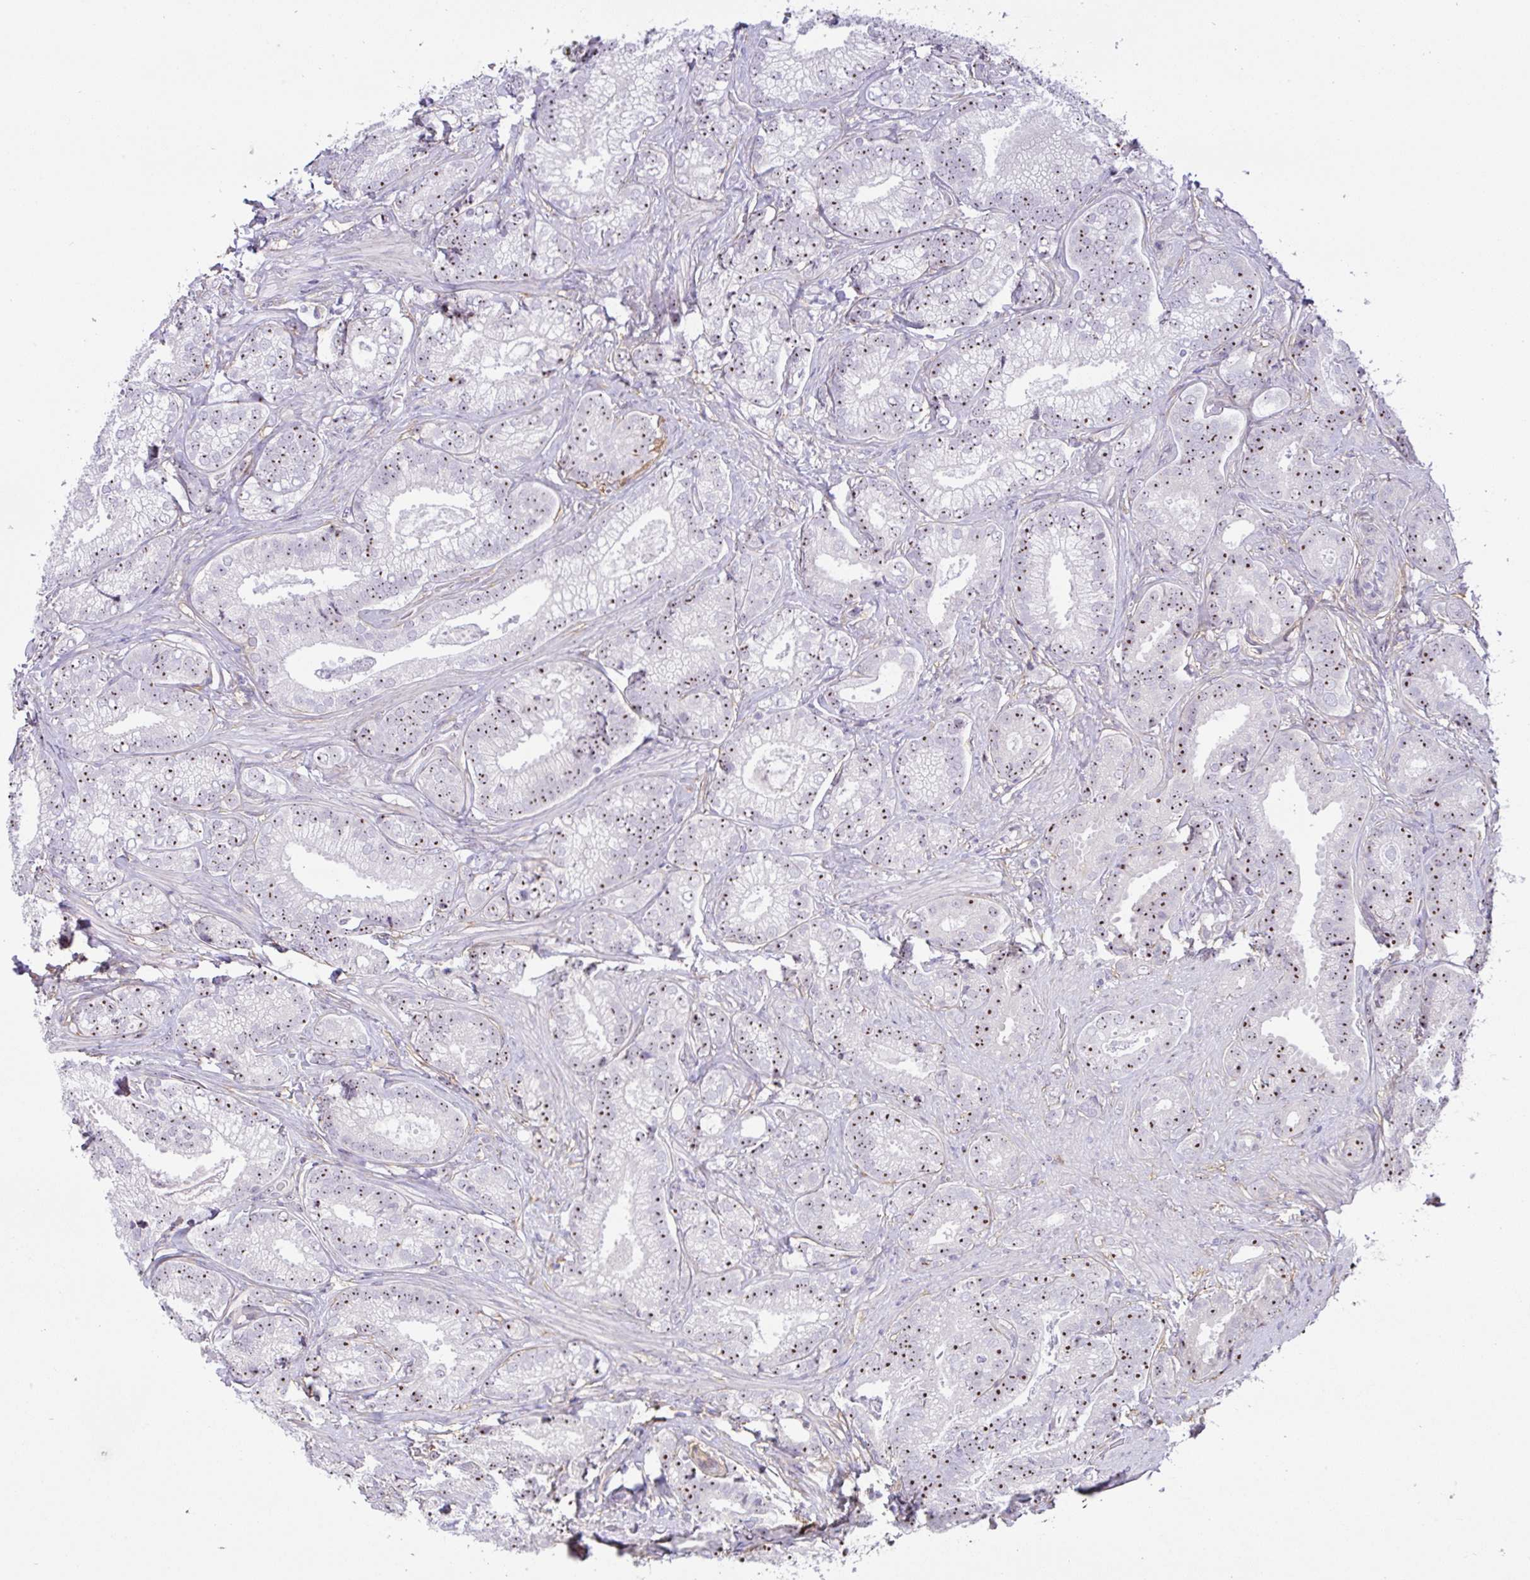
{"staining": {"intensity": "strong", "quantity": "25%-75%", "location": "nuclear"}, "tissue": "prostate cancer", "cell_type": "Tumor cells", "image_type": "cancer", "snomed": [{"axis": "morphology", "description": "Adenocarcinoma, Low grade"}, {"axis": "topography", "description": "Prostate"}], "caption": "A brown stain highlights strong nuclear staining of a protein in human low-grade adenocarcinoma (prostate) tumor cells.", "gene": "MXRA8", "patient": {"sex": "male", "age": 63}}